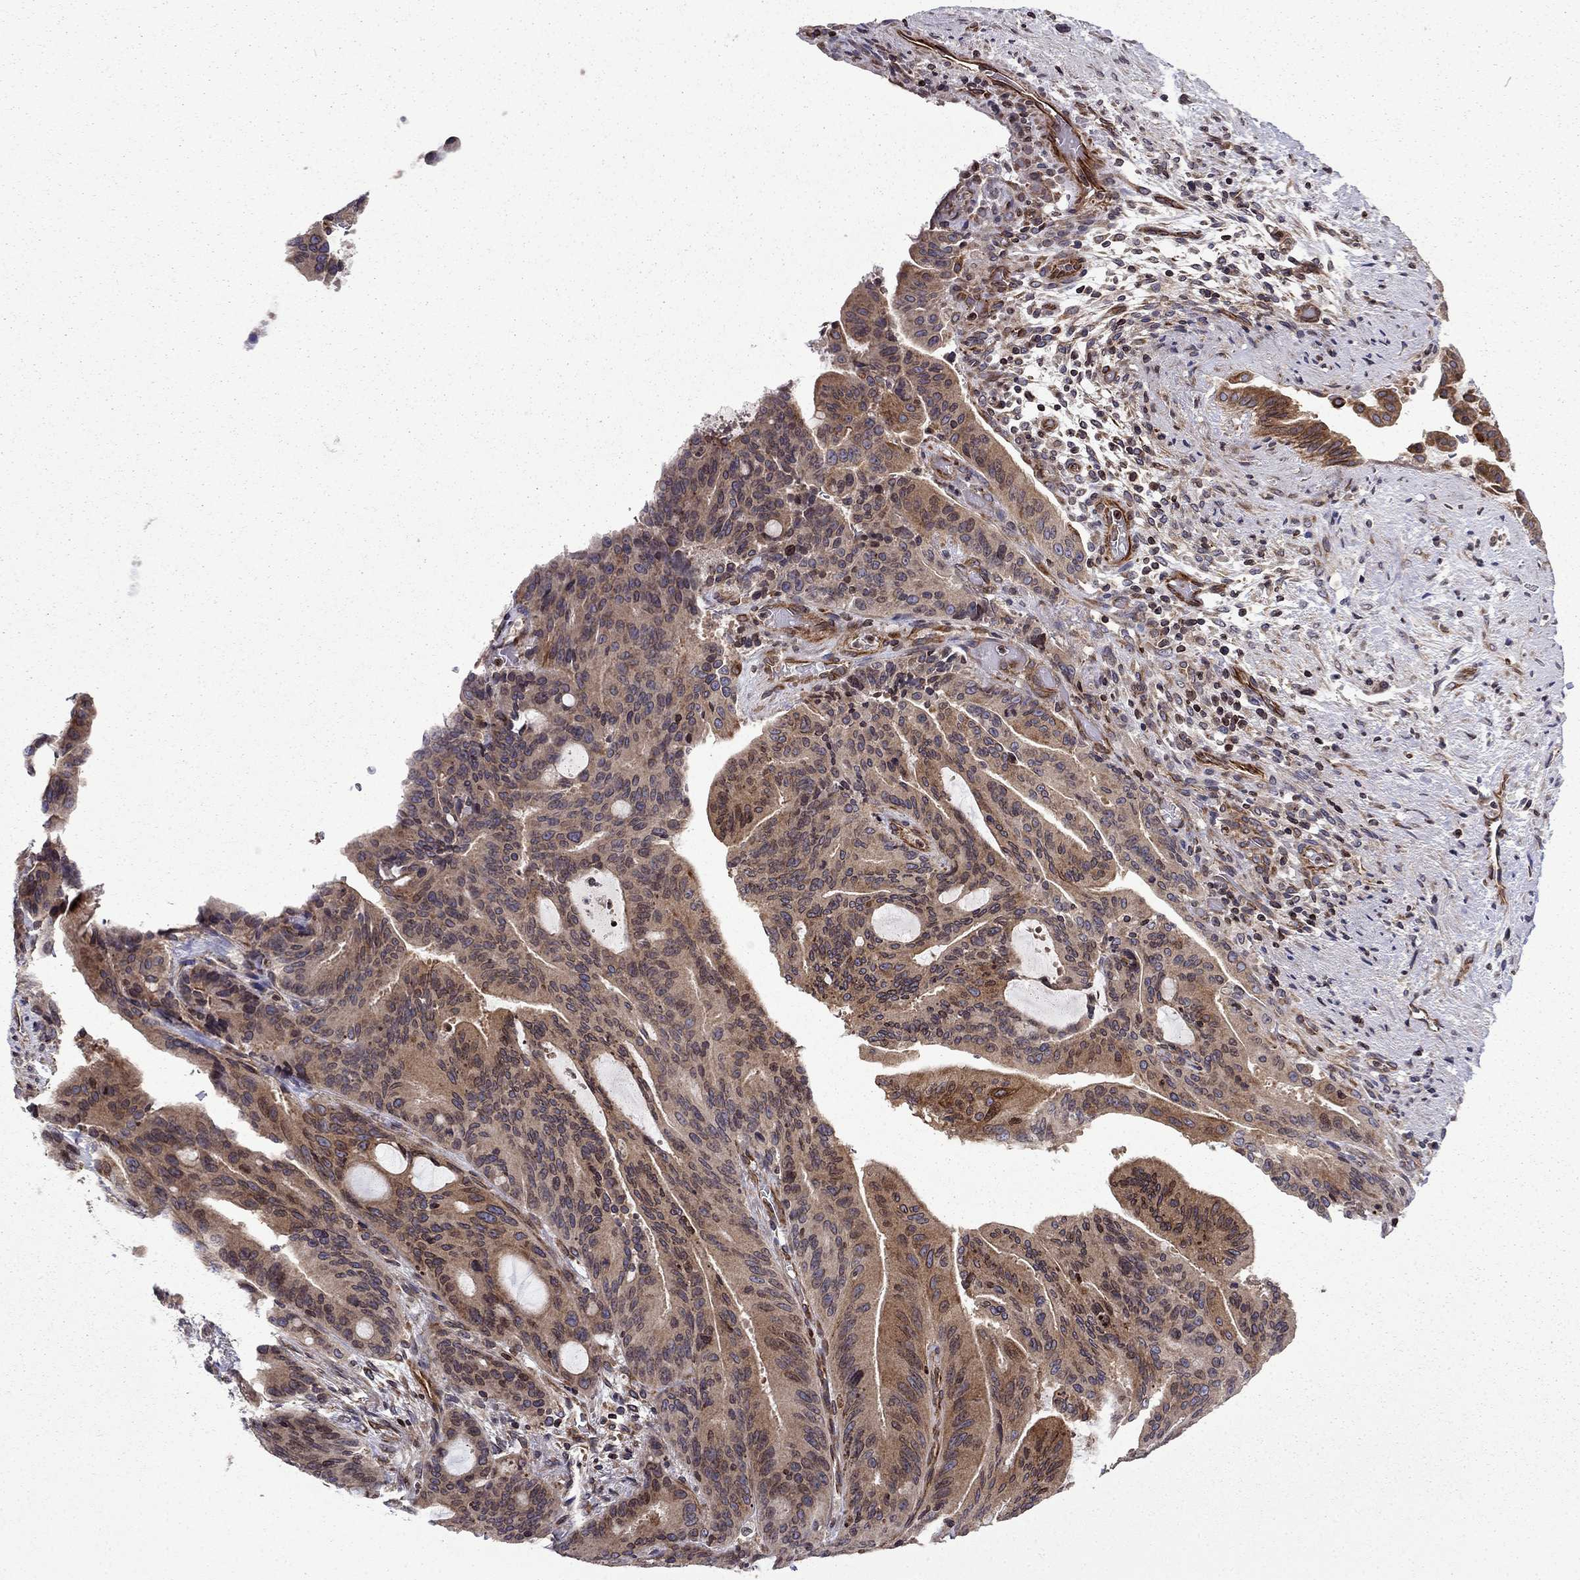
{"staining": {"intensity": "moderate", "quantity": "25%-75%", "location": "cytoplasmic/membranous"}, "tissue": "liver cancer", "cell_type": "Tumor cells", "image_type": "cancer", "snomed": [{"axis": "morphology", "description": "Cholangiocarcinoma"}, {"axis": "topography", "description": "Liver"}], "caption": "The micrograph exhibits a brown stain indicating the presence of a protein in the cytoplasmic/membranous of tumor cells in cholangiocarcinoma (liver).", "gene": "CDC42BPA", "patient": {"sex": "female", "age": 73}}